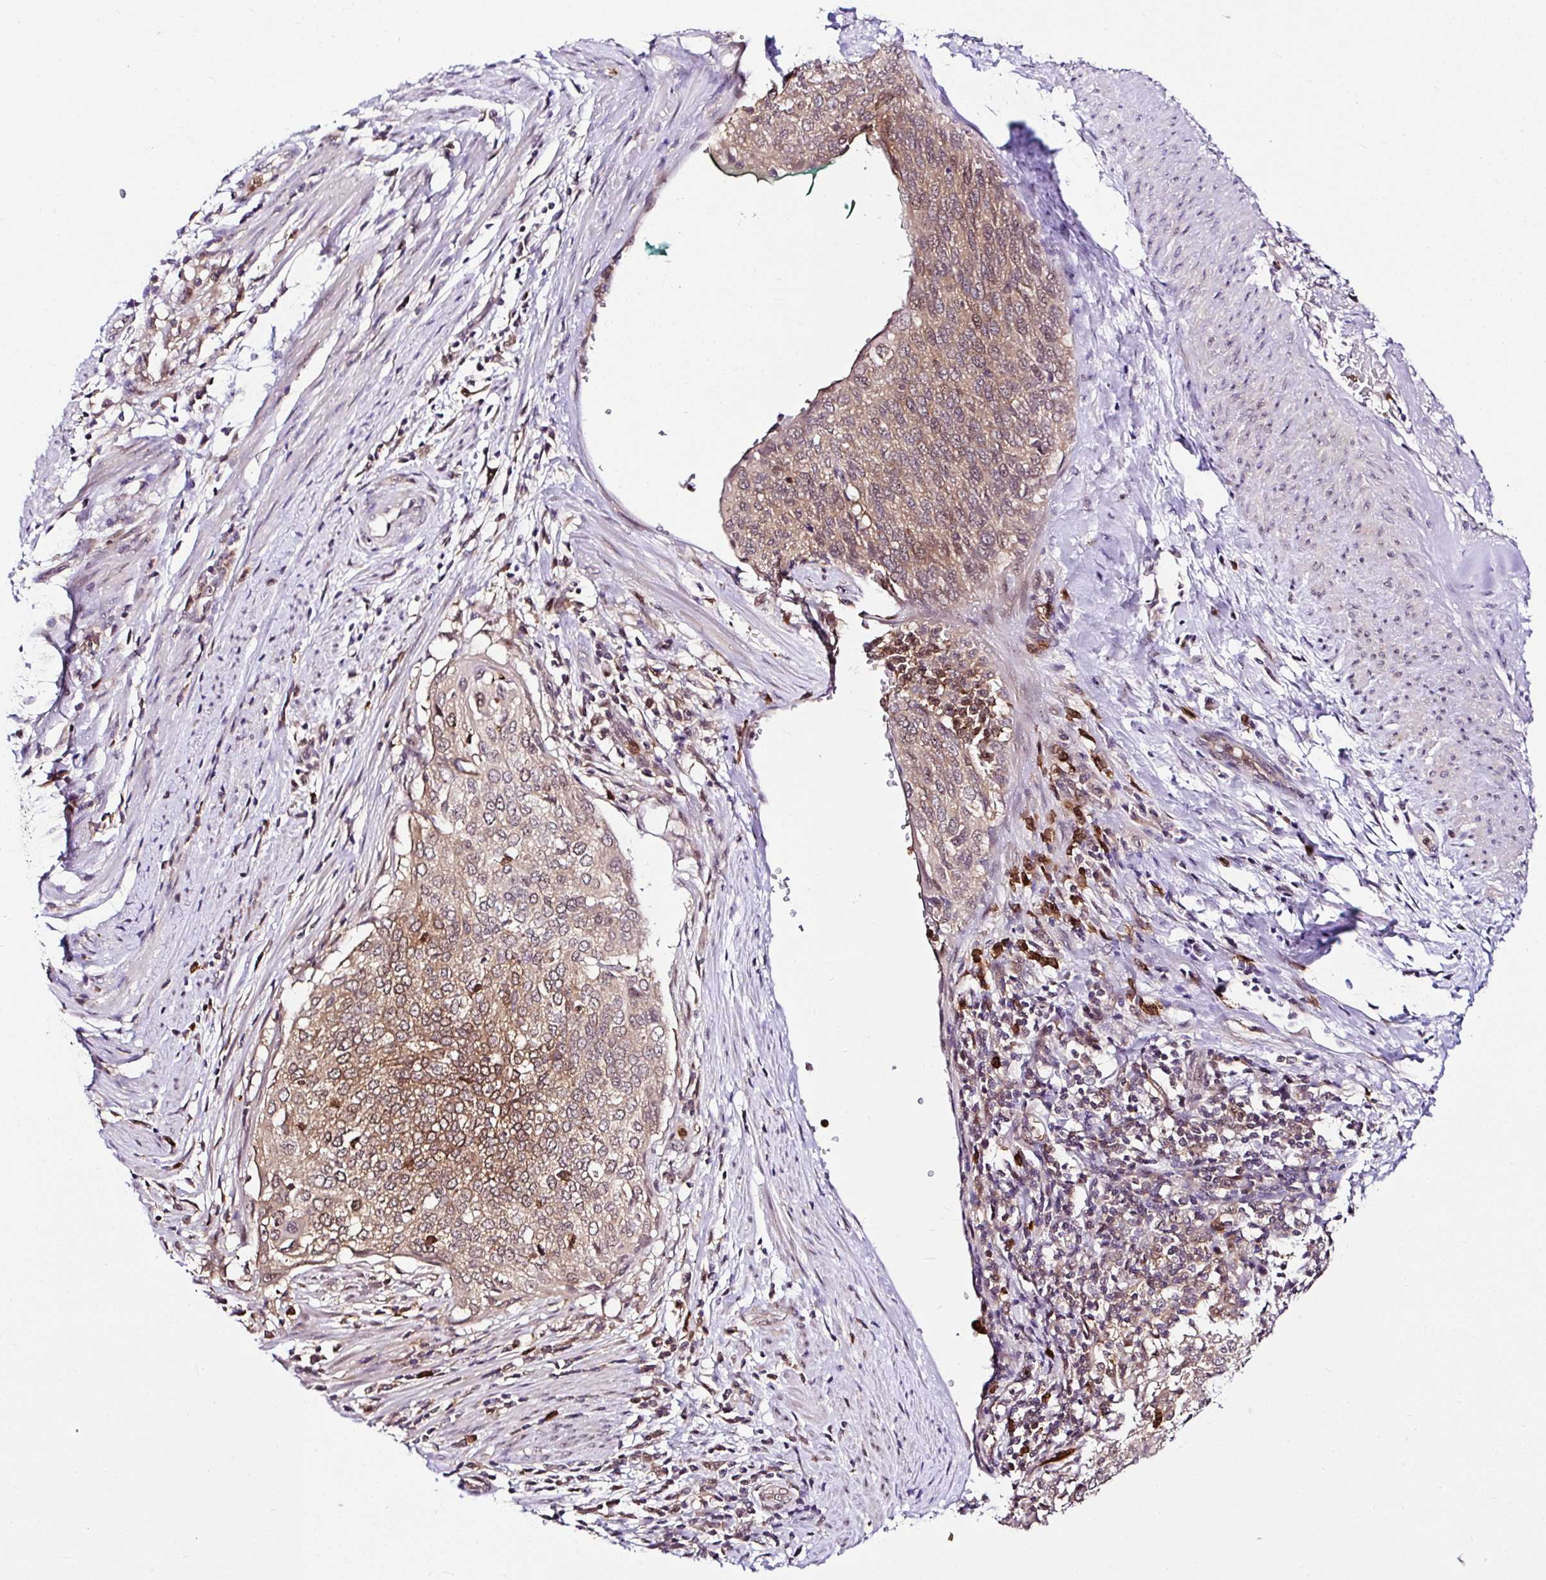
{"staining": {"intensity": "moderate", "quantity": ">75%", "location": "cytoplasmic/membranous"}, "tissue": "cervical cancer", "cell_type": "Tumor cells", "image_type": "cancer", "snomed": [{"axis": "morphology", "description": "Squamous cell carcinoma, NOS"}, {"axis": "topography", "description": "Cervix"}], "caption": "About >75% of tumor cells in human squamous cell carcinoma (cervical) exhibit moderate cytoplasmic/membranous protein positivity as visualized by brown immunohistochemical staining.", "gene": "PIN4", "patient": {"sex": "female", "age": 38}}